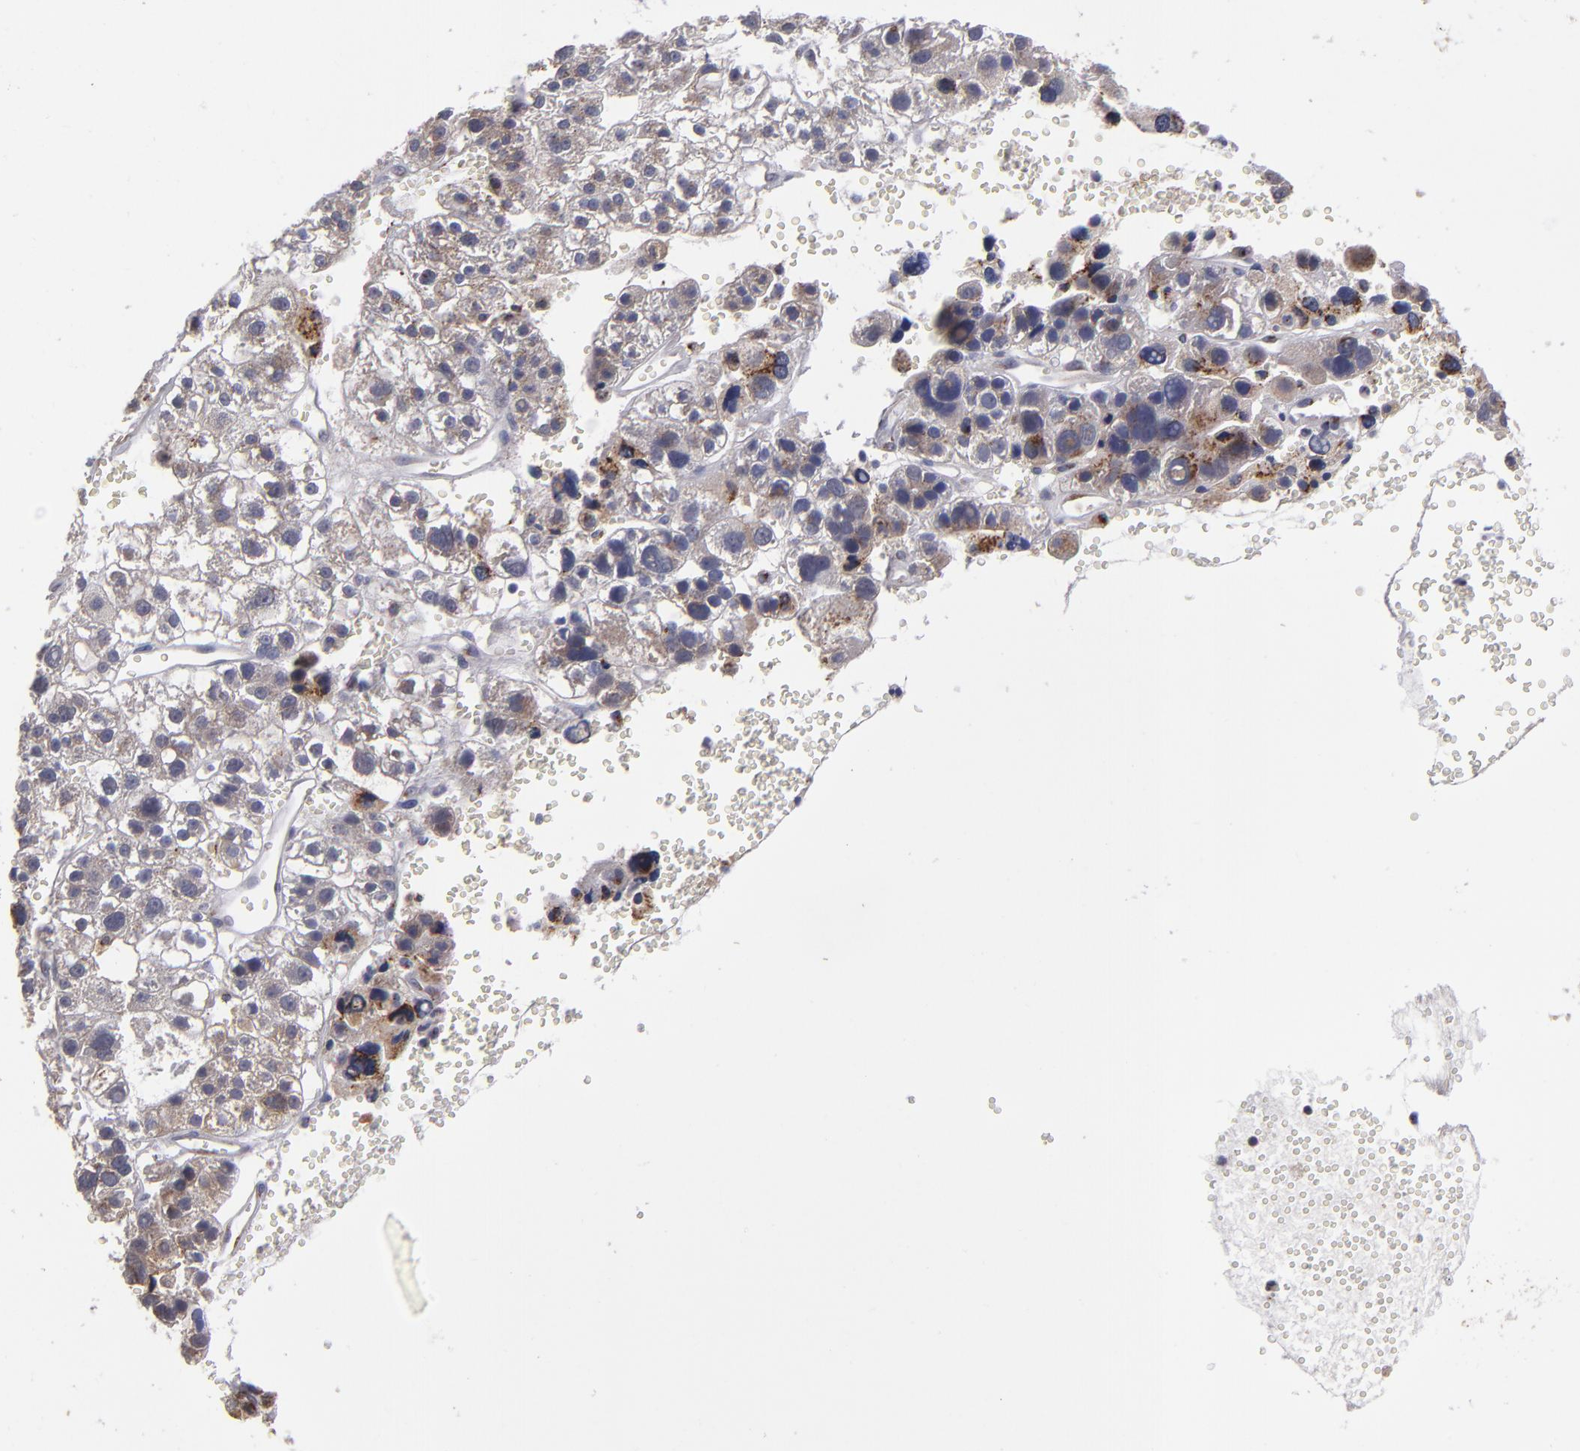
{"staining": {"intensity": "weak", "quantity": ">75%", "location": "cytoplasmic/membranous"}, "tissue": "liver cancer", "cell_type": "Tumor cells", "image_type": "cancer", "snomed": [{"axis": "morphology", "description": "Carcinoma, Hepatocellular, NOS"}, {"axis": "topography", "description": "Liver"}], "caption": "A brown stain labels weak cytoplasmic/membranous expression of a protein in liver hepatocellular carcinoma tumor cells. The protein of interest is stained brown, and the nuclei are stained in blue (DAB (3,3'-diaminobenzidine) IHC with brightfield microscopy, high magnification).", "gene": "IL12A", "patient": {"sex": "female", "age": 85}}